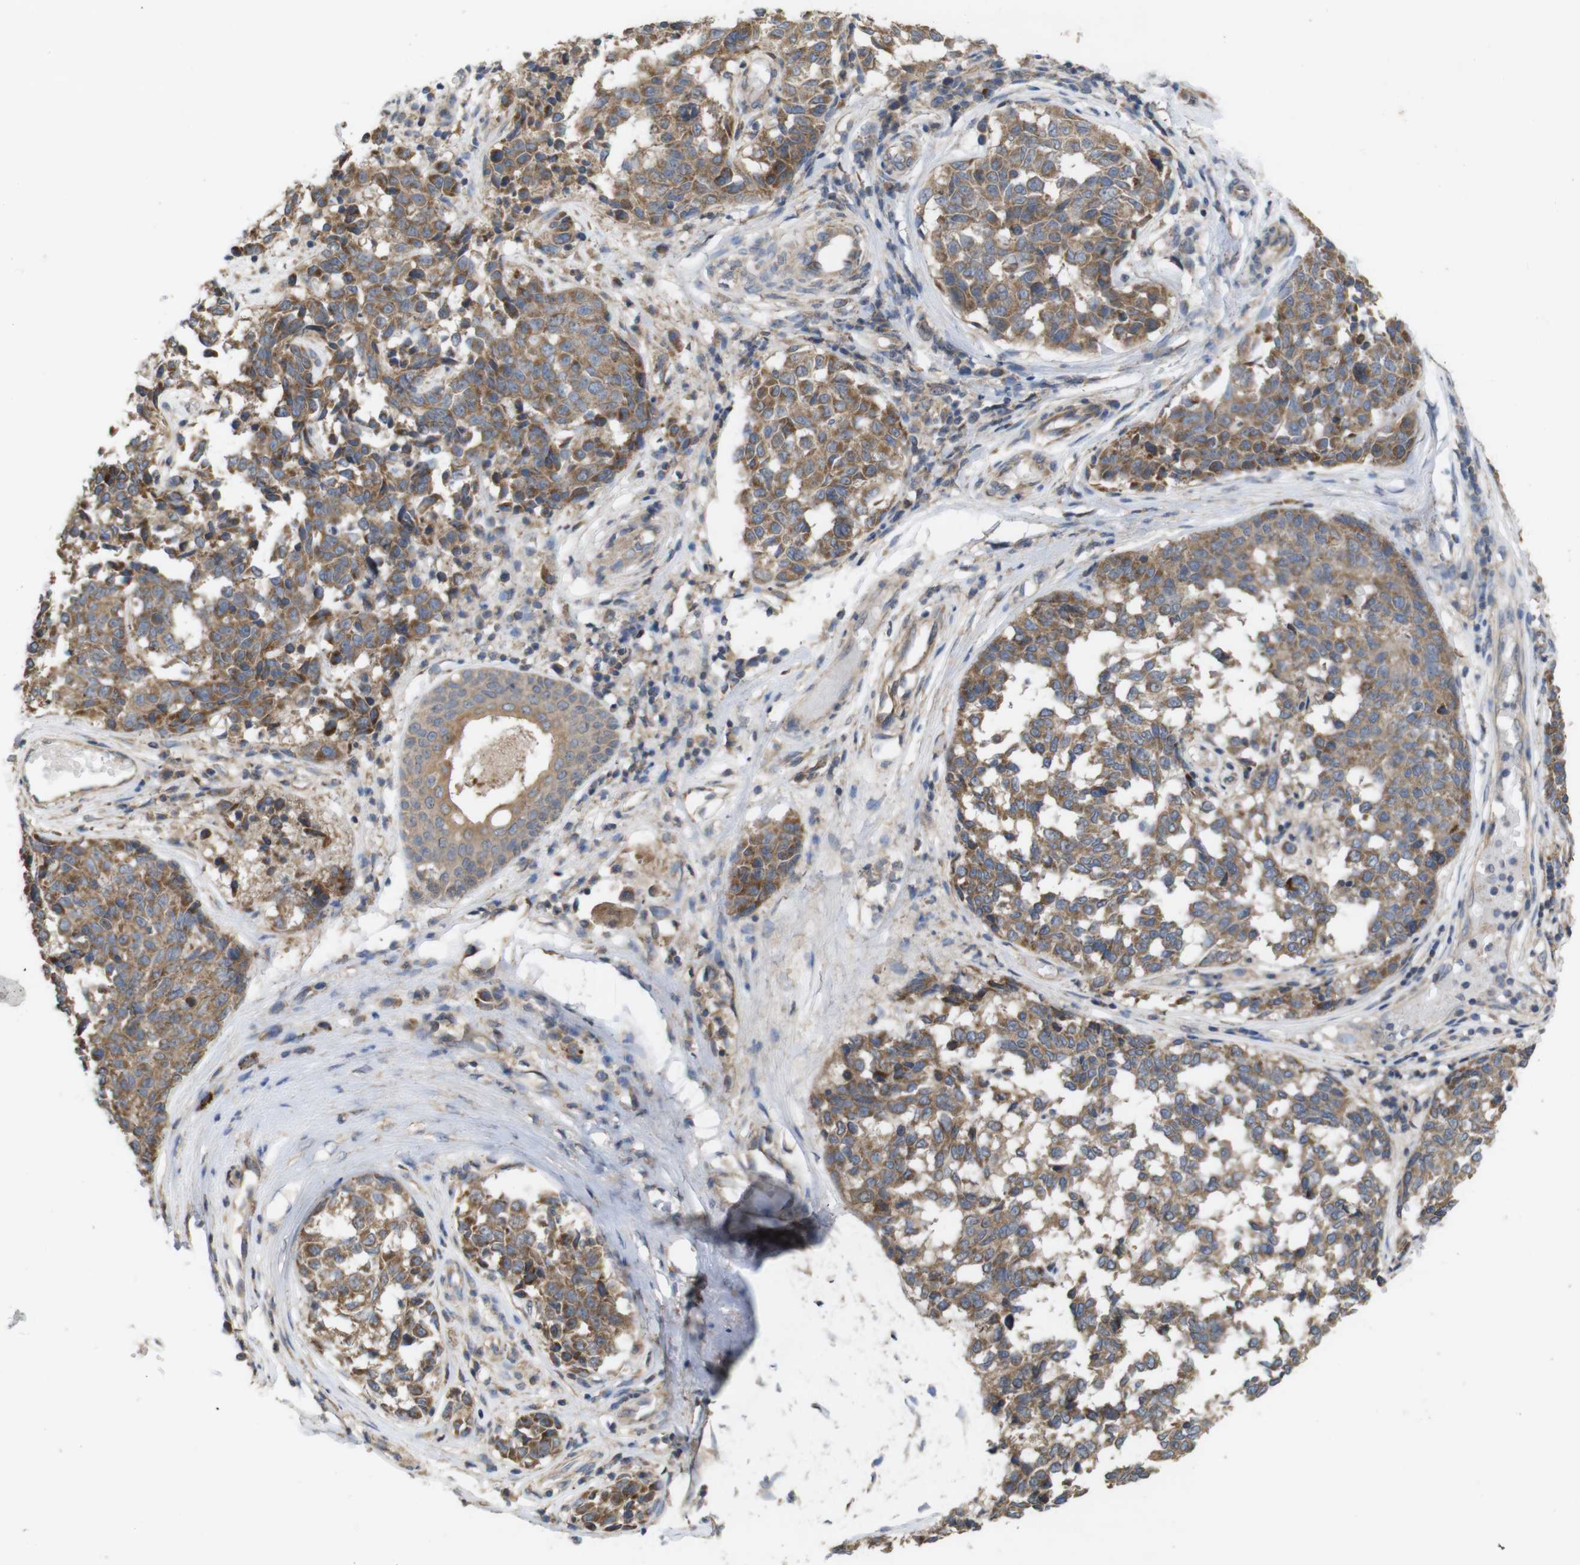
{"staining": {"intensity": "moderate", "quantity": ">75%", "location": "cytoplasmic/membranous"}, "tissue": "melanoma", "cell_type": "Tumor cells", "image_type": "cancer", "snomed": [{"axis": "morphology", "description": "Malignant melanoma, NOS"}, {"axis": "topography", "description": "Skin"}], "caption": "Human melanoma stained with a protein marker displays moderate staining in tumor cells.", "gene": "KCNS3", "patient": {"sex": "female", "age": 64}}